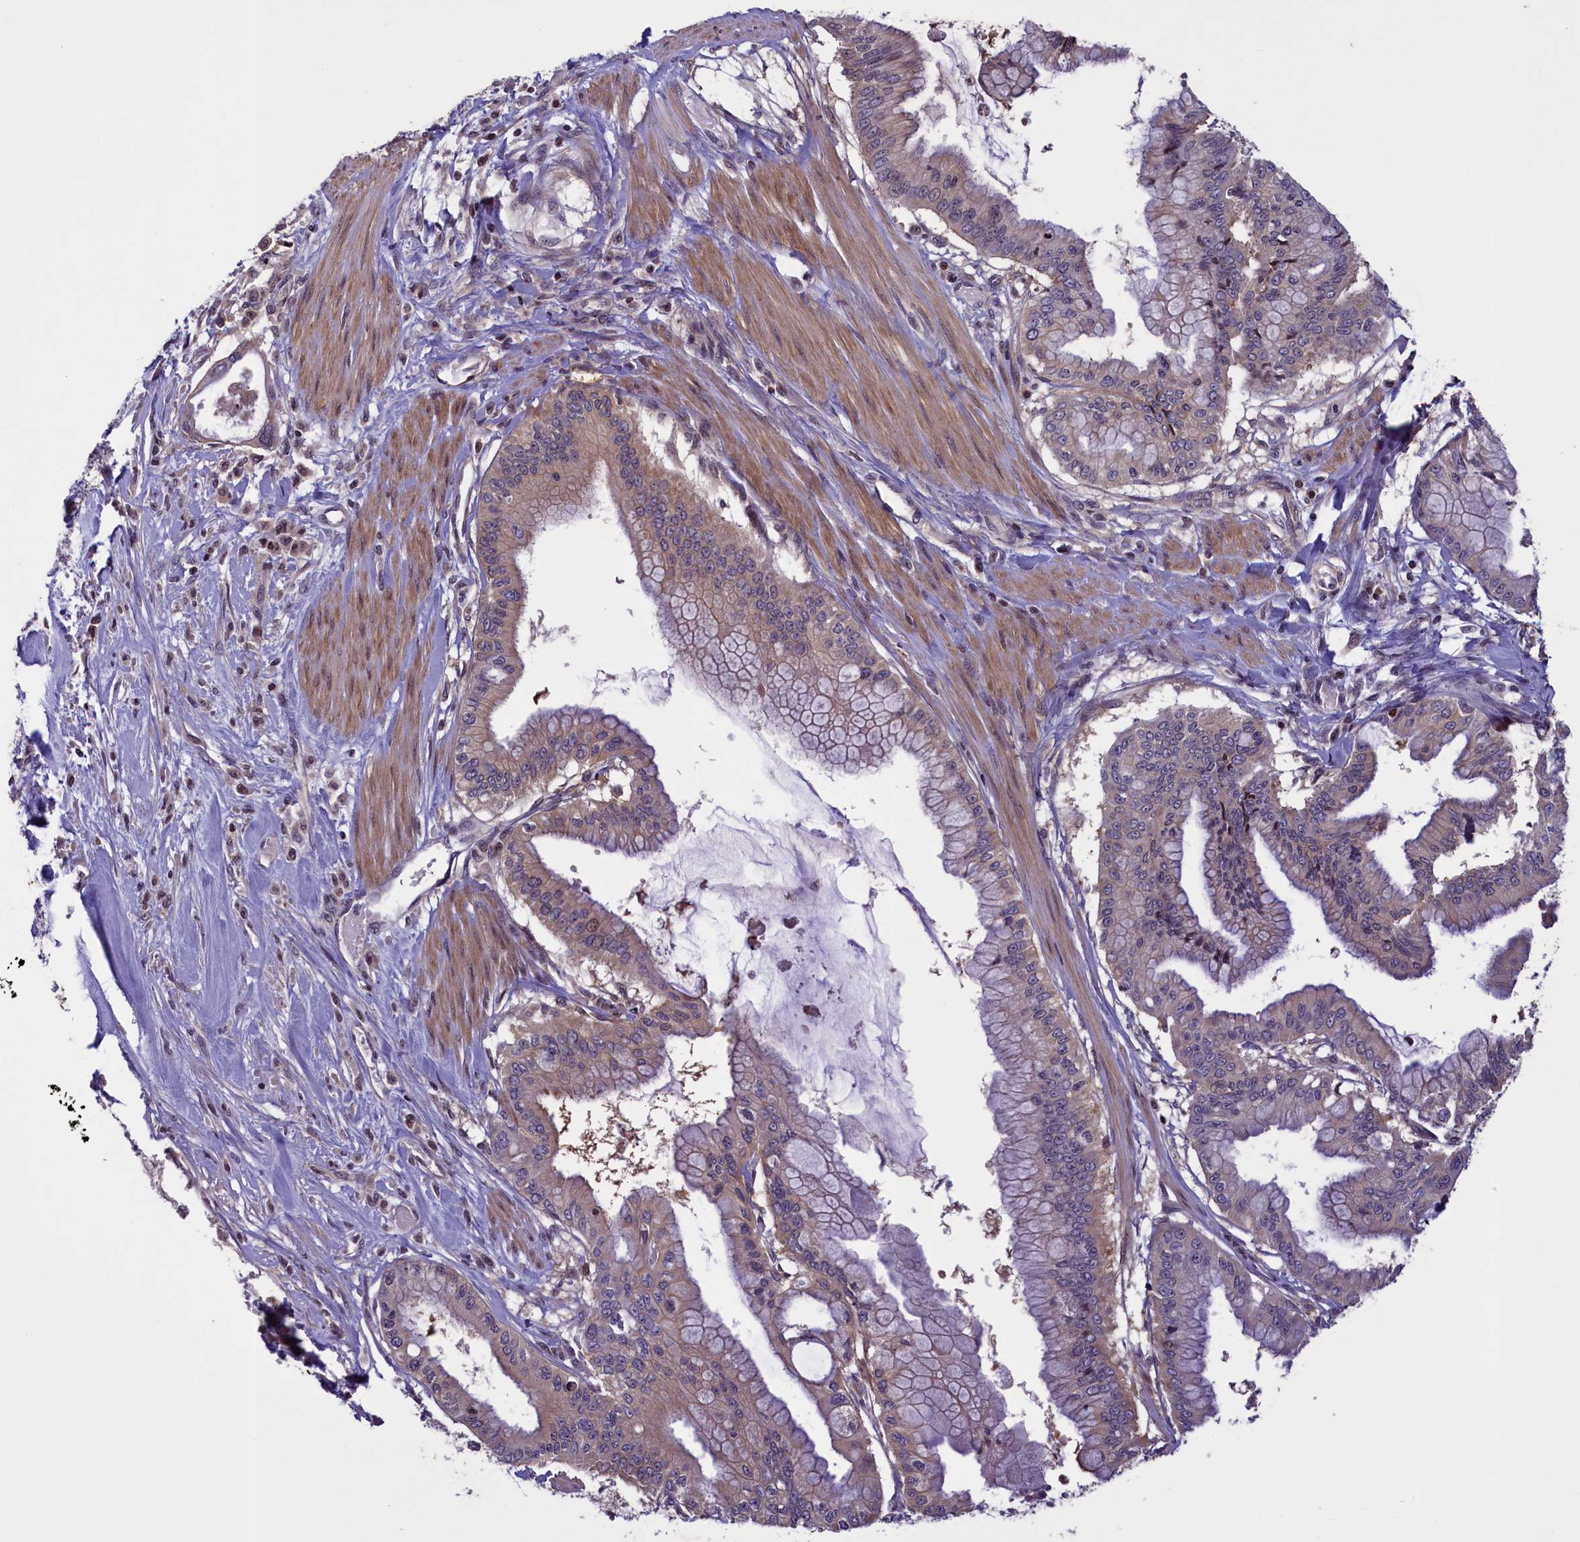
{"staining": {"intensity": "weak", "quantity": "<25%", "location": "cytoplasmic/membranous"}, "tissue": "pancreatic cancer", "cell_type": "Tumor cells", "image_type": "cancer", "snomed": [{"axis": "morphology", "description": "Adenocarcinoma, NOS"}, {"axis": "topography", "description": "Pancreas"}], "caption": "Protein analysis of pancreatic adenocarcinoma exhibits no significant staining in tumor cells.", "gene": "MAN2C1", "patient": {"sex": "male", "age": 46}}